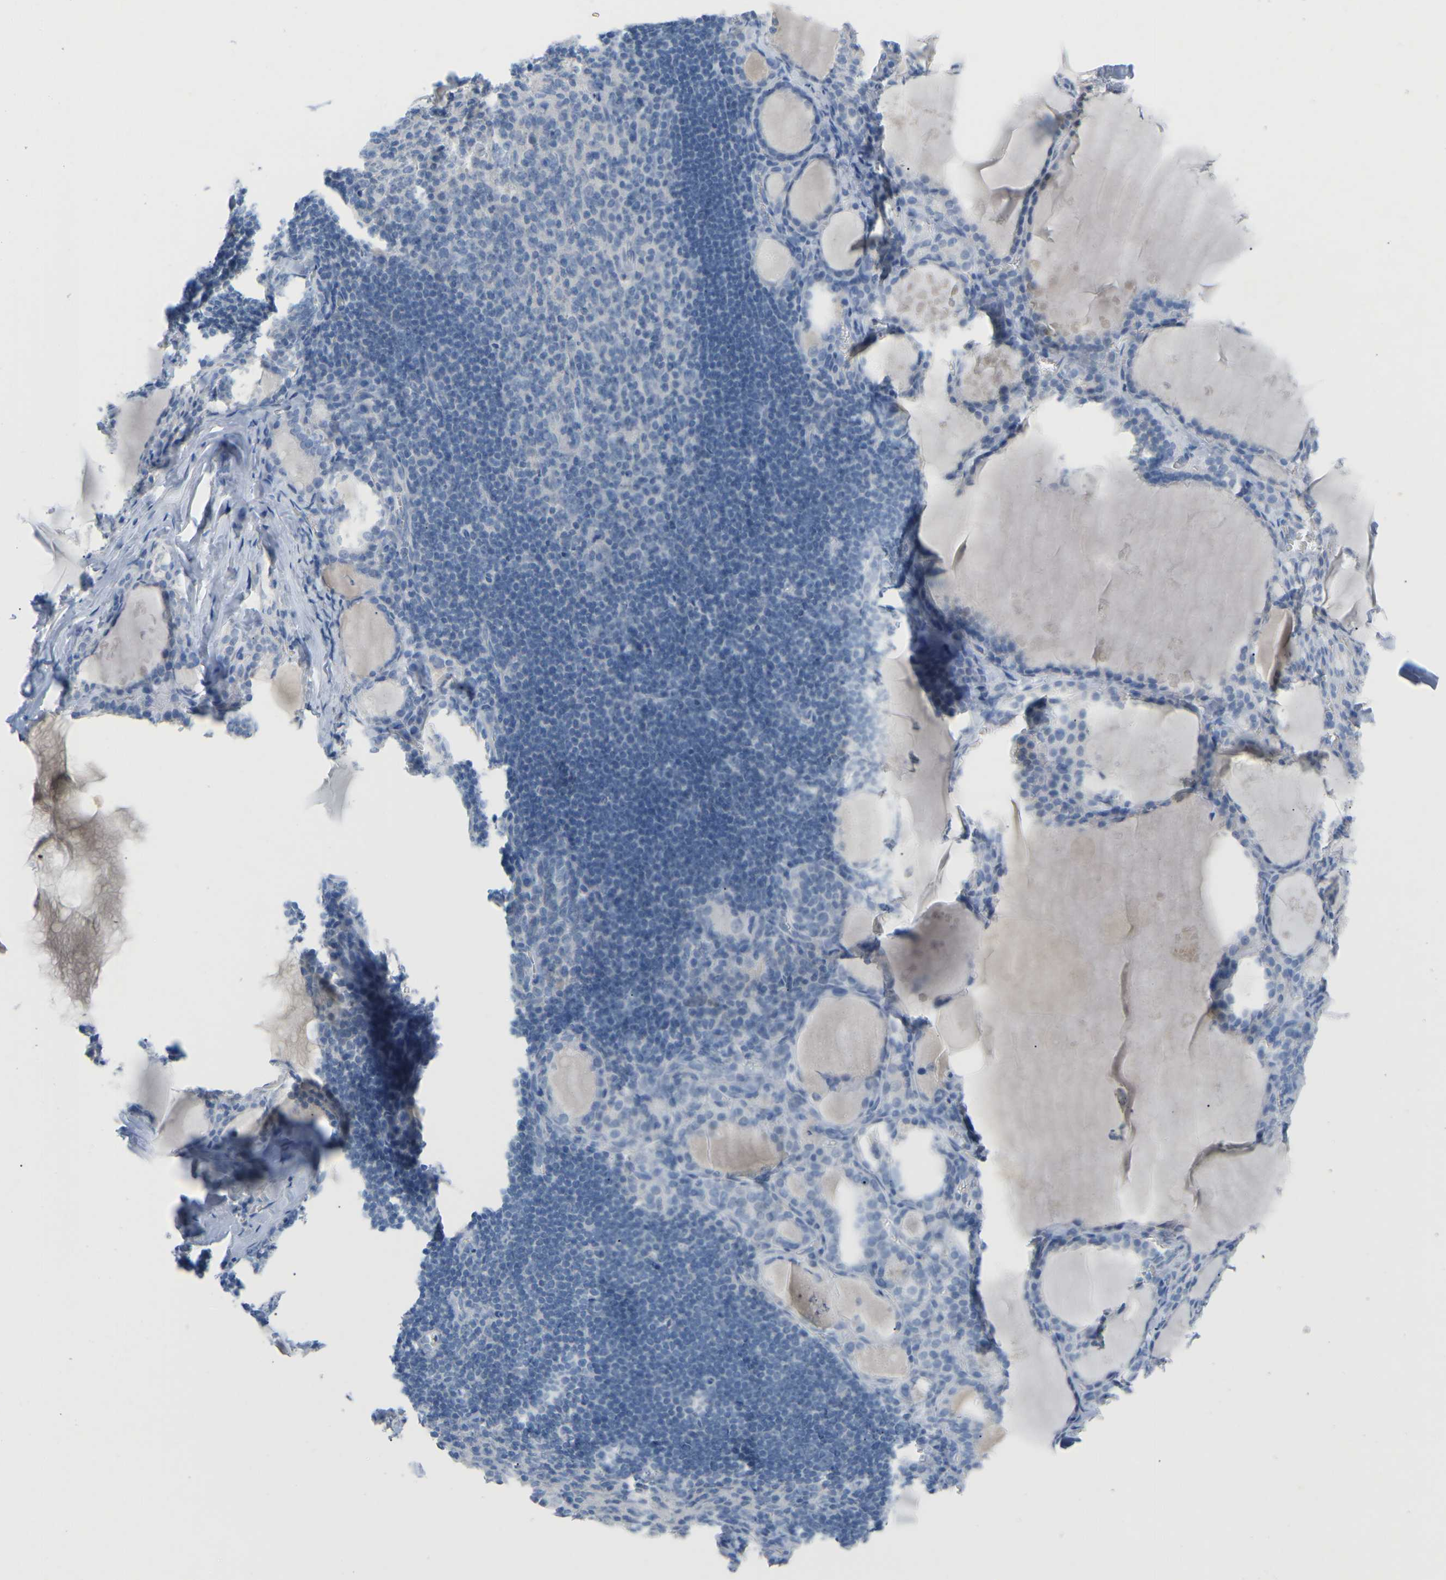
{"staining": {"intensity": "negative", "quantity": "none", "location": "none"}, "tissue": "thyroid gland", "cell_type": "Glandular cells", "image_type": "normal", "snomed": [{"axis": "morphology", "description": "Normal tissue, NOS"}, {"axis": "topography", "description": "Thyroid gland"}], "caption": "Immunohistochemical staining of unremarkable human thyroid gland exhibits no significant staining in glandular cells. Nuclei are stained in blue.", "gene": "HBG2", "patient": {"sex": "male", "age": 56}}